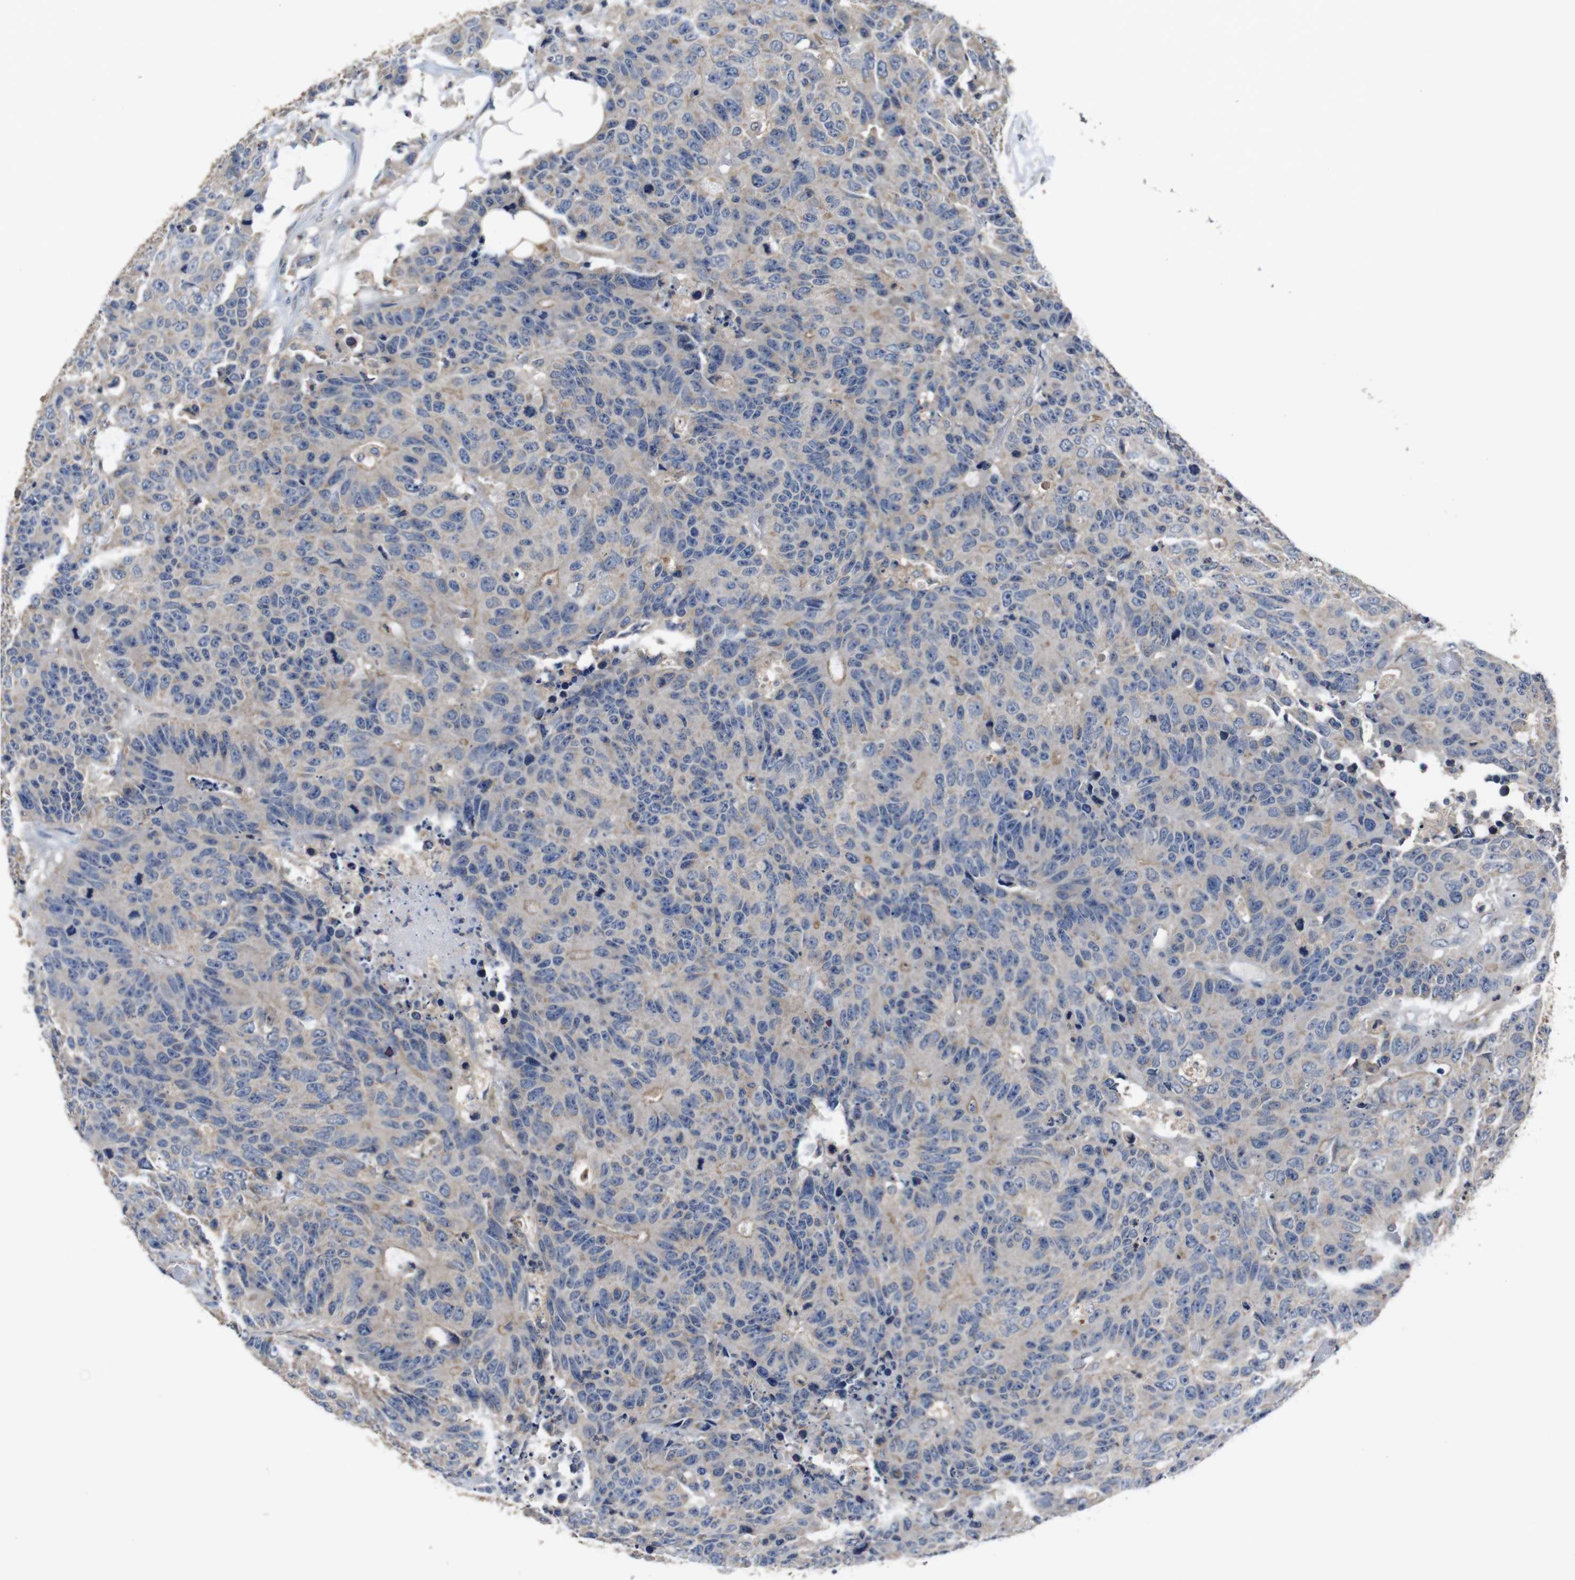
{"staining": {"intensity": "weak", "quantity": ">75%", "location": "cytoplasmic/membranous"}, "tissue": "colorectal cancer", "cell_type": "Tumor cells", "image_type": "cancer", "snomed": [{"axis": "morphology", "description": "Adenocarcinoma, NOS"}, {"axis": "topography", "description": "Colon"}], "caption": "Adenocarcinoma (colorectal) was stained to show a protein in brown. There is low levels of weak cytoplasmic/membranous staining in about >75% of tumor cells.", "gene": "GLIPR1", "patient": {"sex": "female", "age": 86}}